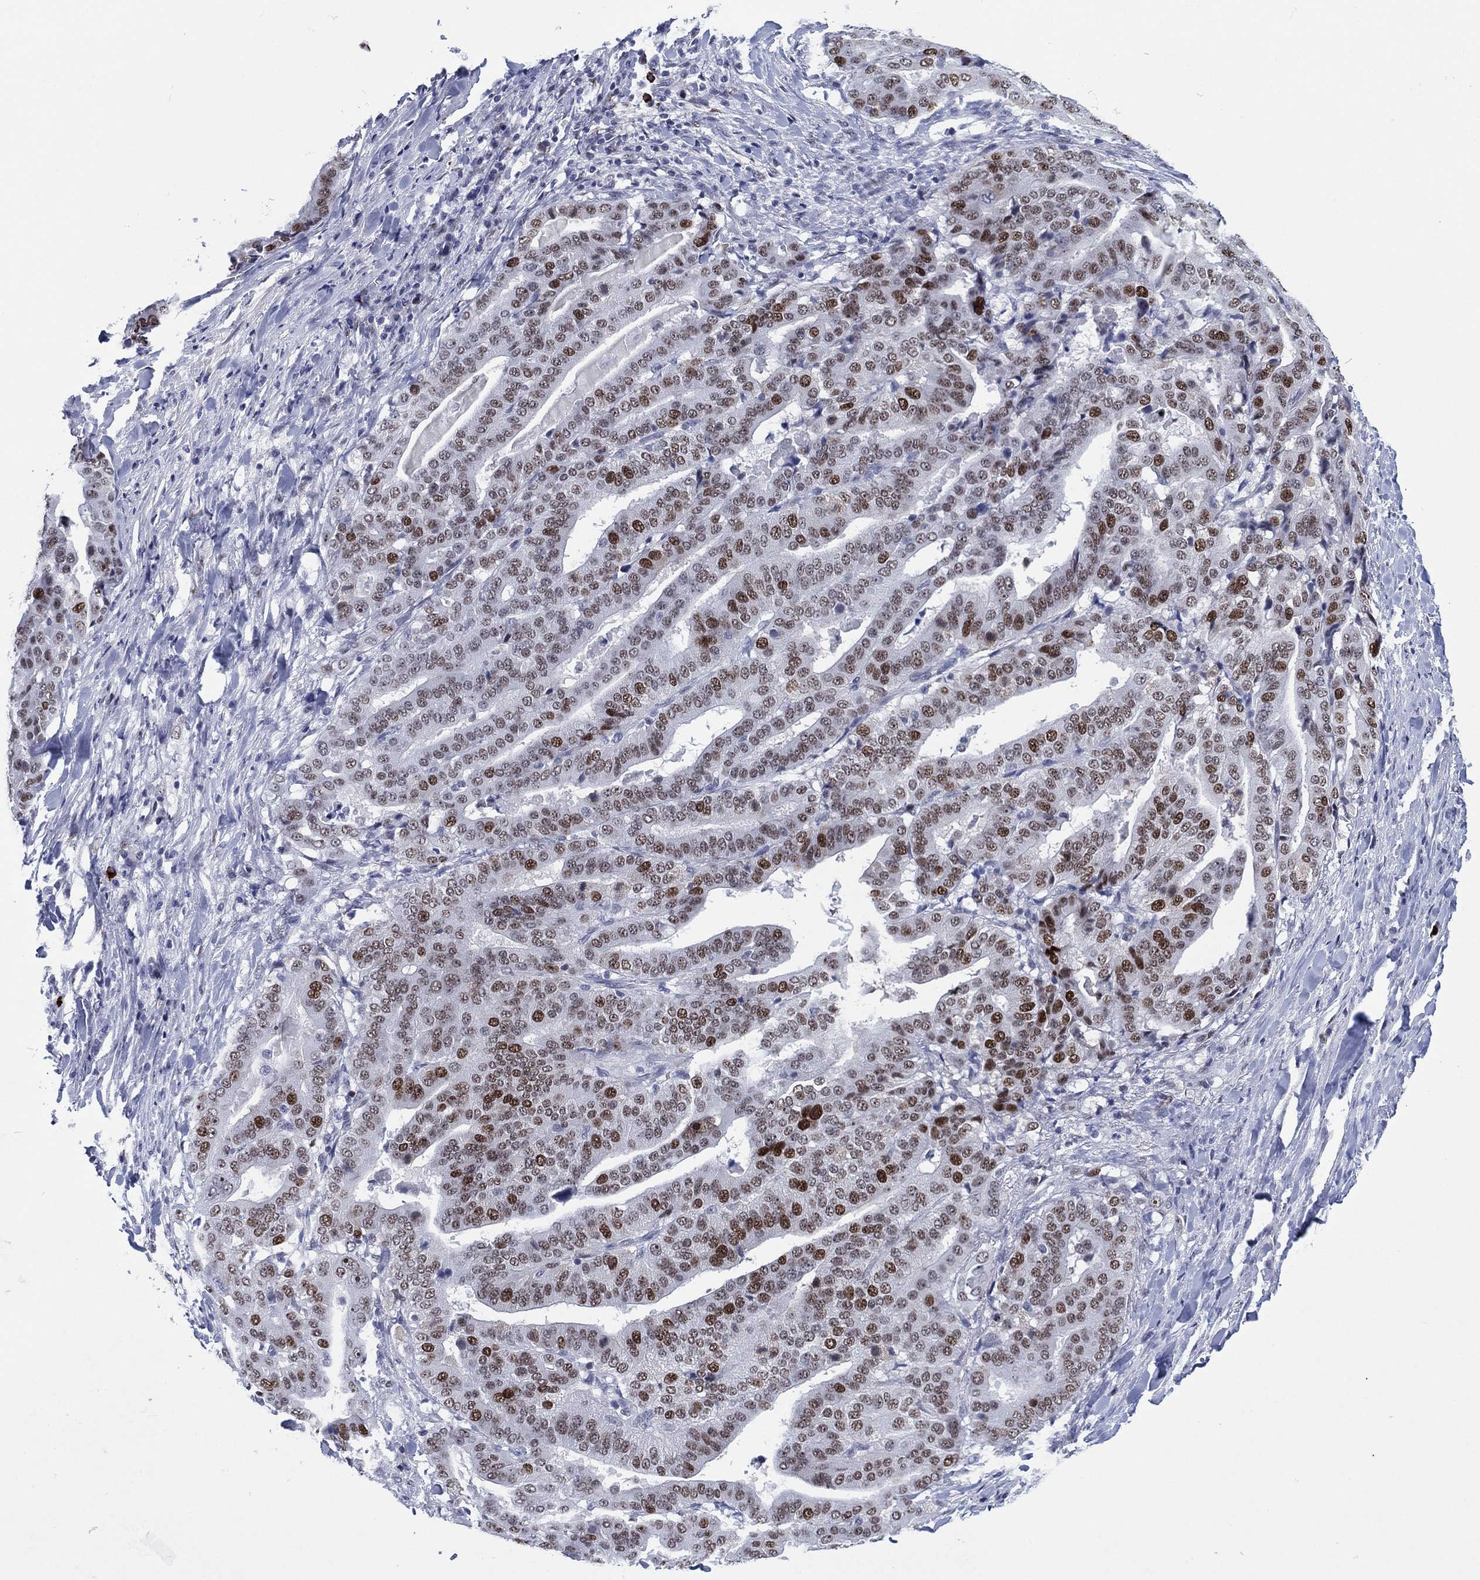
{"staining": {"intensity": "strong", "quantity": "25%-75%", "location": "nuclear"}, "tissue": "stomach cancer", "cell_type": "Tumor cells", "image_type": "cancer", "snomed": [{"axis": "morphology", "description": "Adenocarcinoma, NOS"}, {"axis": "topography", "description": "Stomach"}], "caption": "Tumor cells demonstrate high levels of strong nuclear positivity in approximately 25%-75% of cells in human stomach cancer.", "gene": "GATA6", "patient": {"sex": "male", "age": 48}}